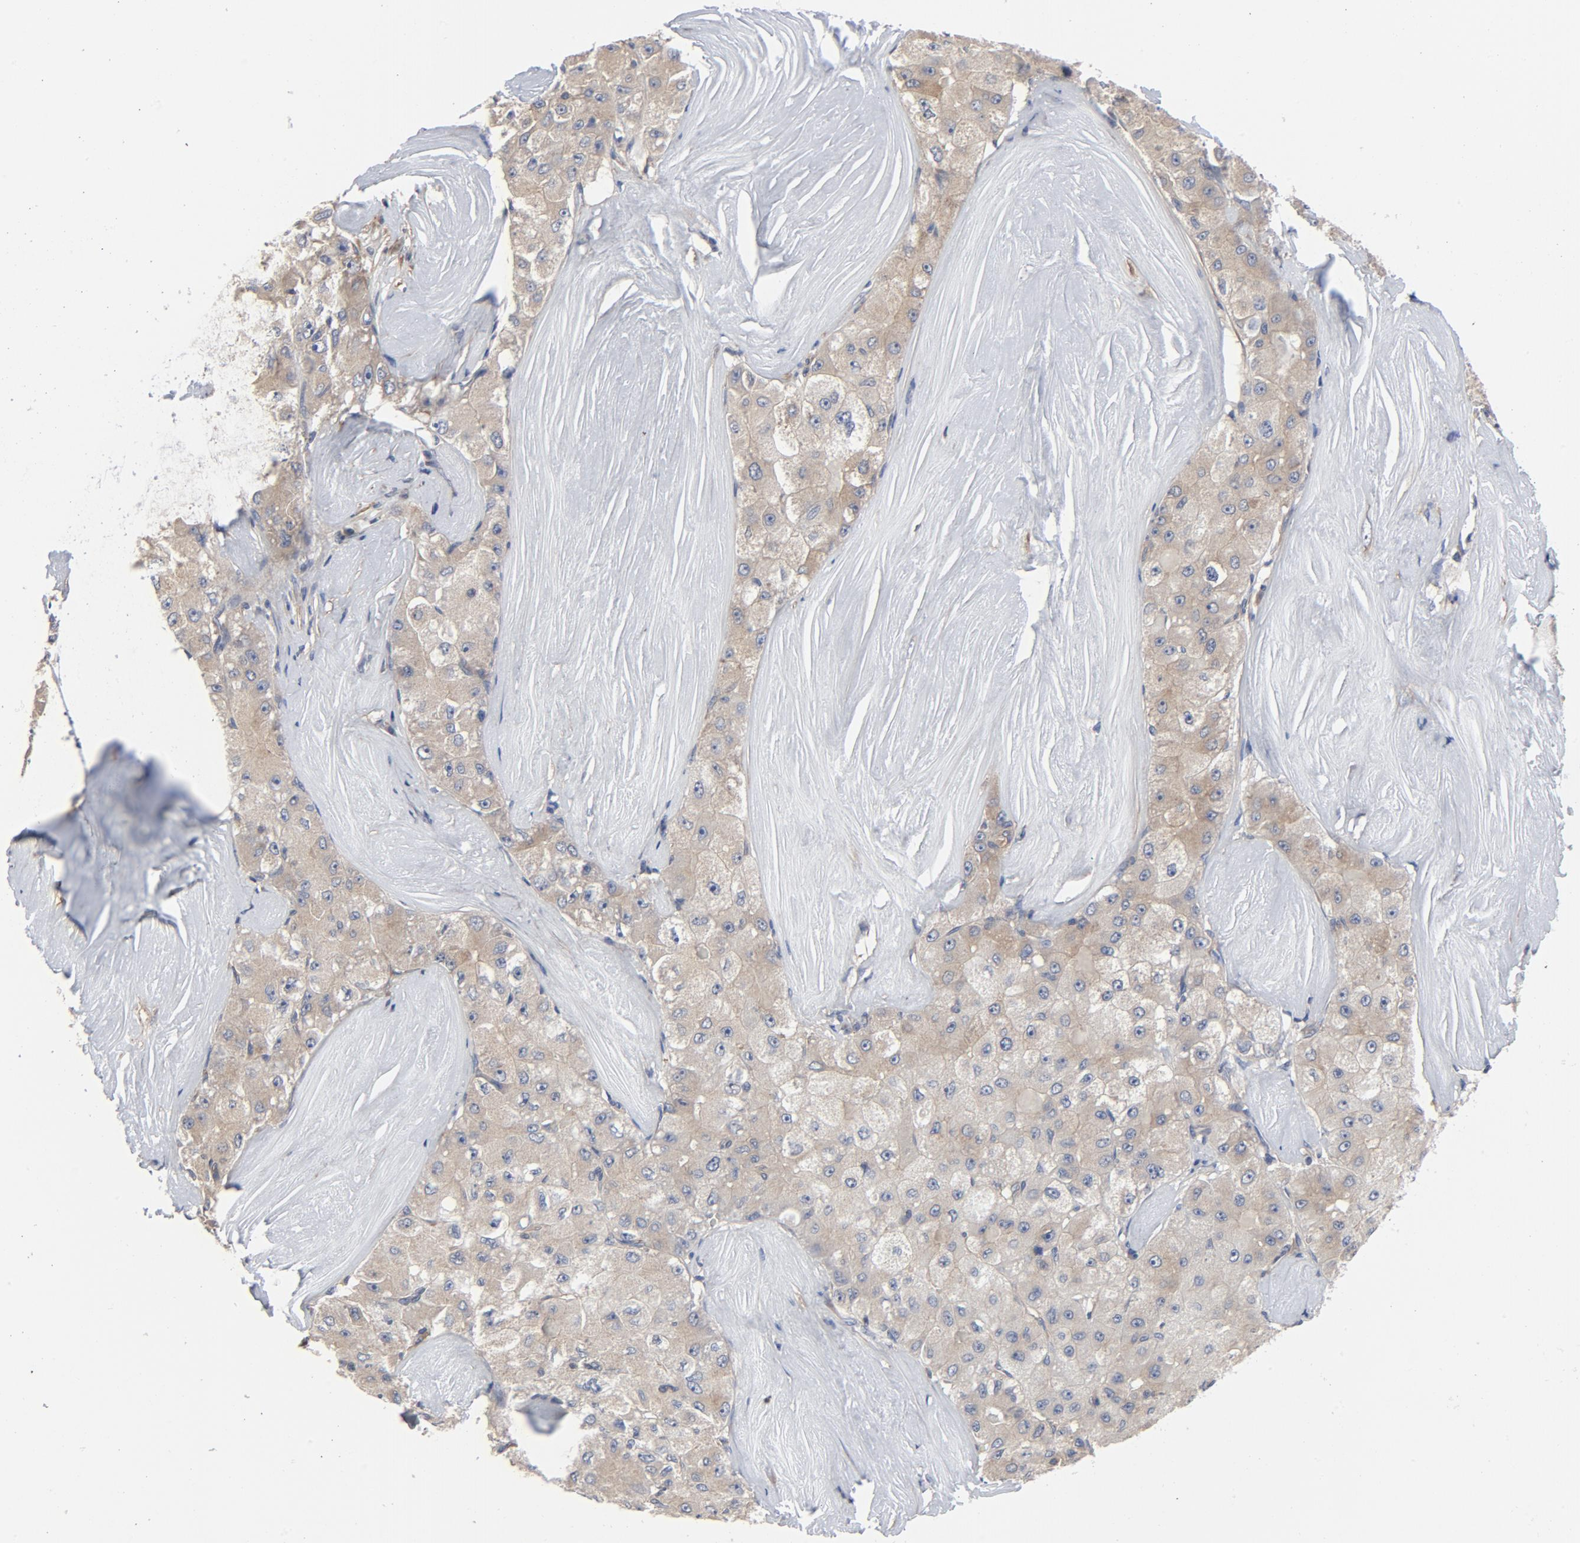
{"staining": {"intensity": "moderate", "quantity": ">75%", "location": "cytoplasmic/membranous"}, "tissue": "liver cancer", "cell_type": "Tumor cells", "image_type": "cancer", "snomed": [{"axis": "morphology", "description": "Carcinoma, Hepatocellular, NOS"}, {"axis": "topography", "description": "Liver"}], "caption": "Moderate cytoplasmic/membranous expression is seen in approximately >75% of tumor cells in liver cancer.", "gene": "DYNLT3", "patient": {"sex": "male", "age": 80}}